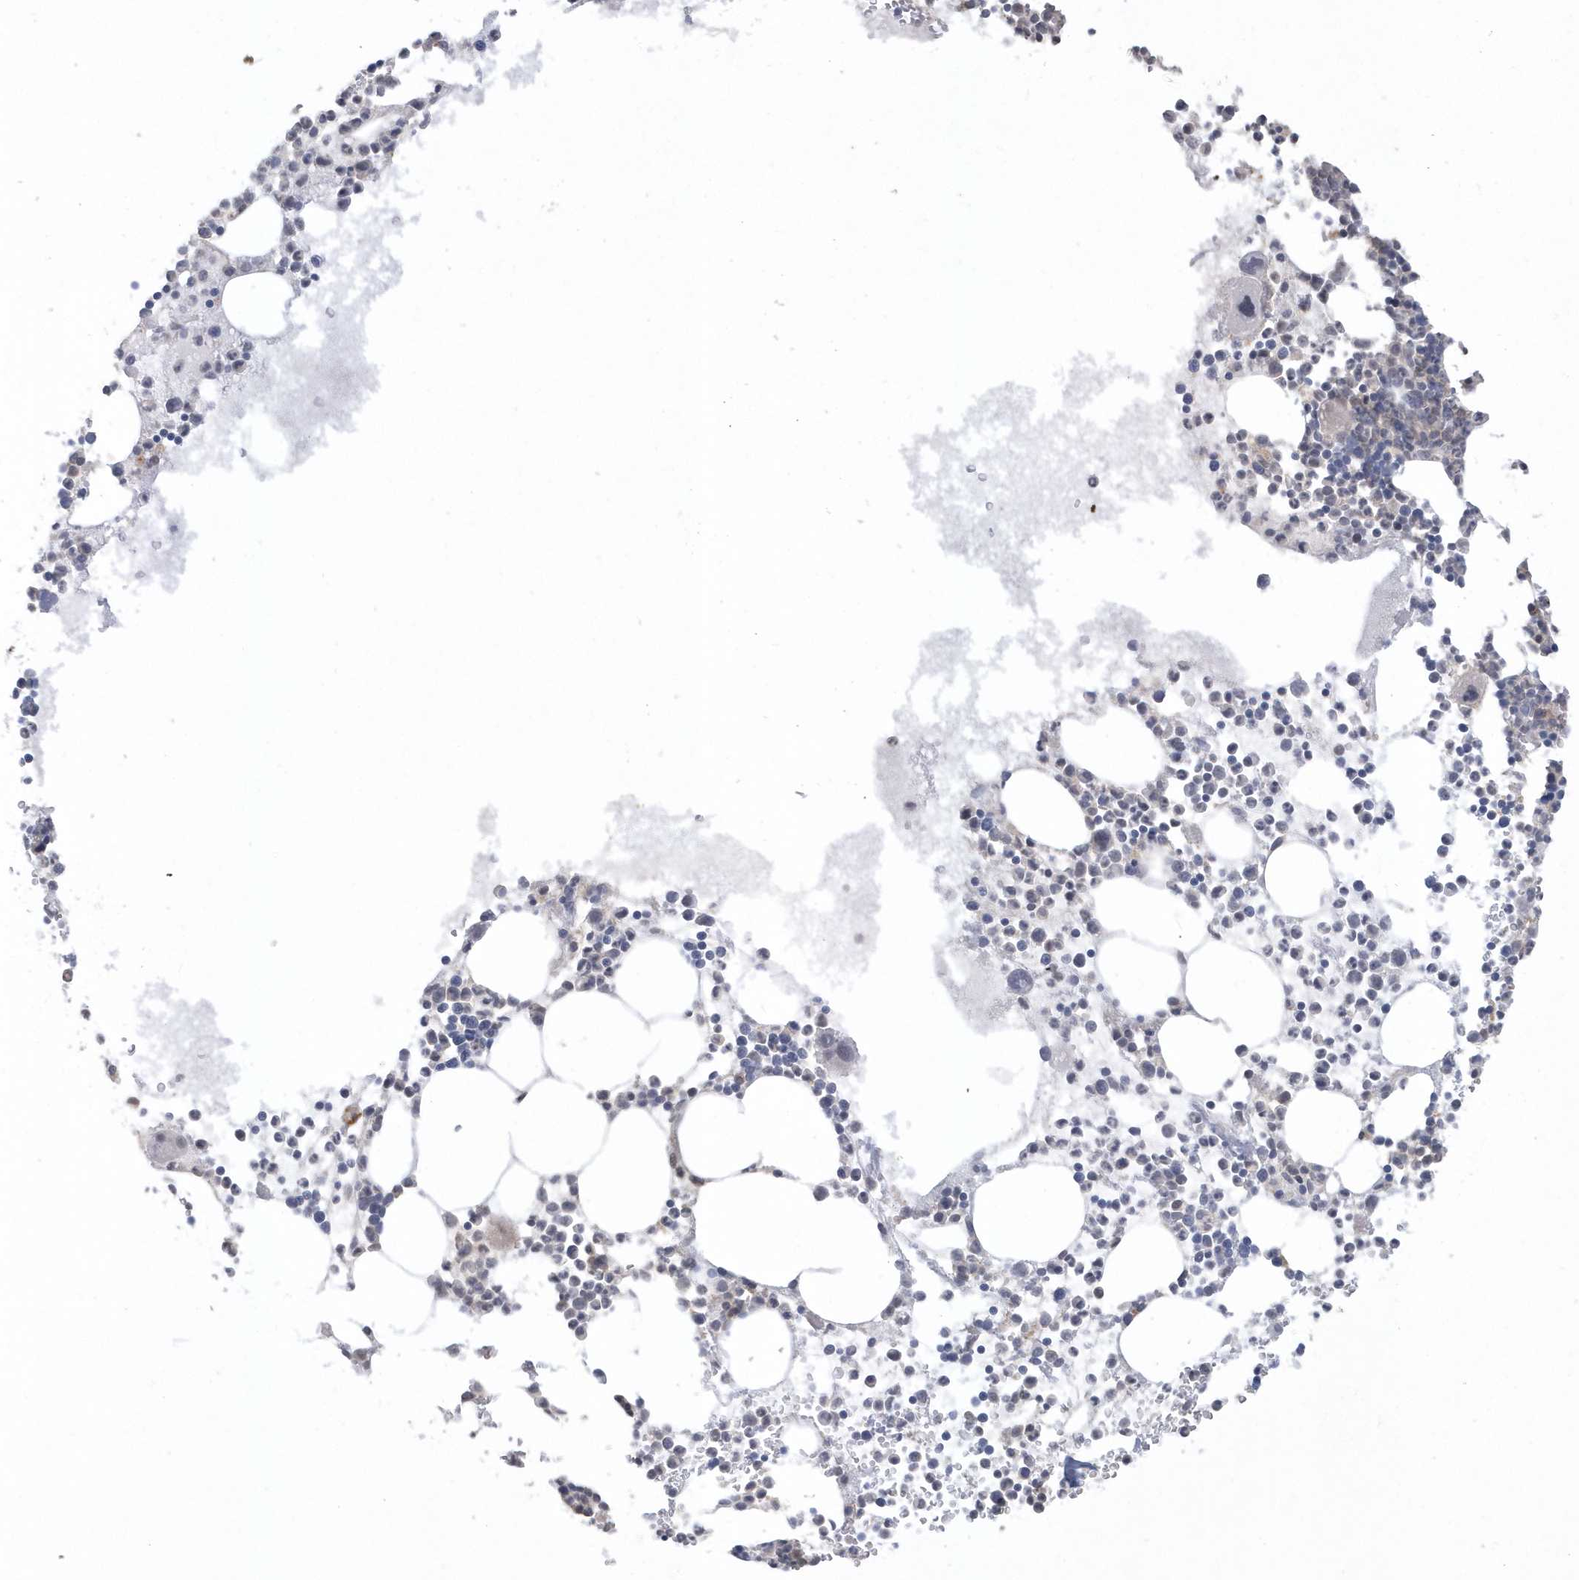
{"staining": {"intensity": "negative", "quantity": "none", "location": "none"}, "tissue": "bone marrow", "cell_type": "Hematopoietic cells", "image_type": "normal", "snomed": [{"axis": "morphology", "description": "Normal tissue, NOS"}, {"axis": "topography", "description": "Bone marrow"}], "caption": "This photomicrograph is of benign bone marrow stained with immunohistochemistry (IHC) to label a protein in brown with the nuclei are counter-stained blue. There is no staining in hematopoietic cells. (DAB immunohistochemistry (IHC) visualized using brightfield microscopy, high magnification).", "gene": "CRIP3", "patient": {"sex": "female", "age": 78}}